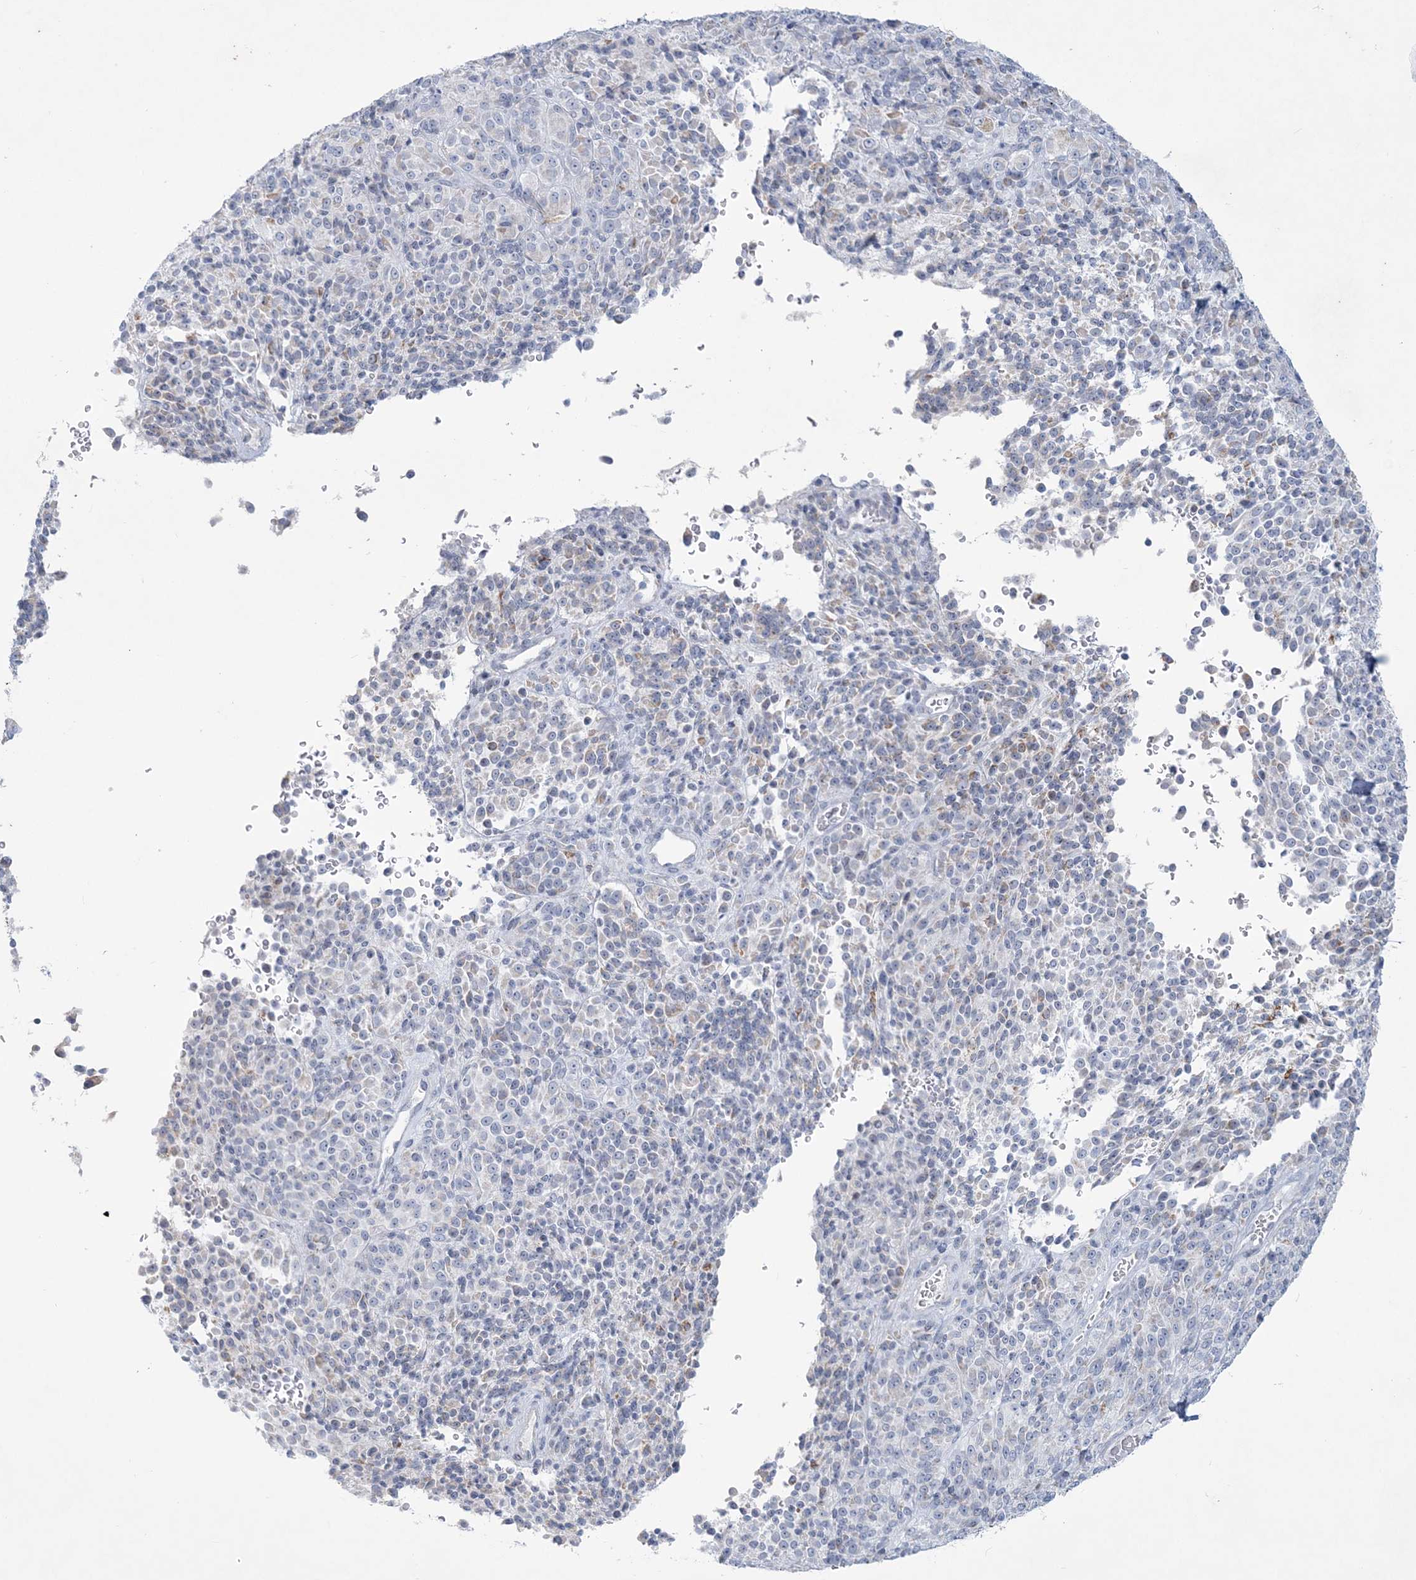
{"staining": {"intensity": "negative", "quantity": "none", "location": "none"}, "tissue": "melanoma", "cell_type": "Tumor cells", "image_type": "cancer", "snomed": [{"axis": "morphology", "description": "Malignant melanoma, Metastatic site"}, {"axis": "topography", "description": "Brain"}], "caption": "Immunohistochemical staining of malignant melanoma (metastatic site) shows no significant positivity in tumor cells.", "gene": "TBC1D7", "patient": {"sex": "female", "age": 56}}